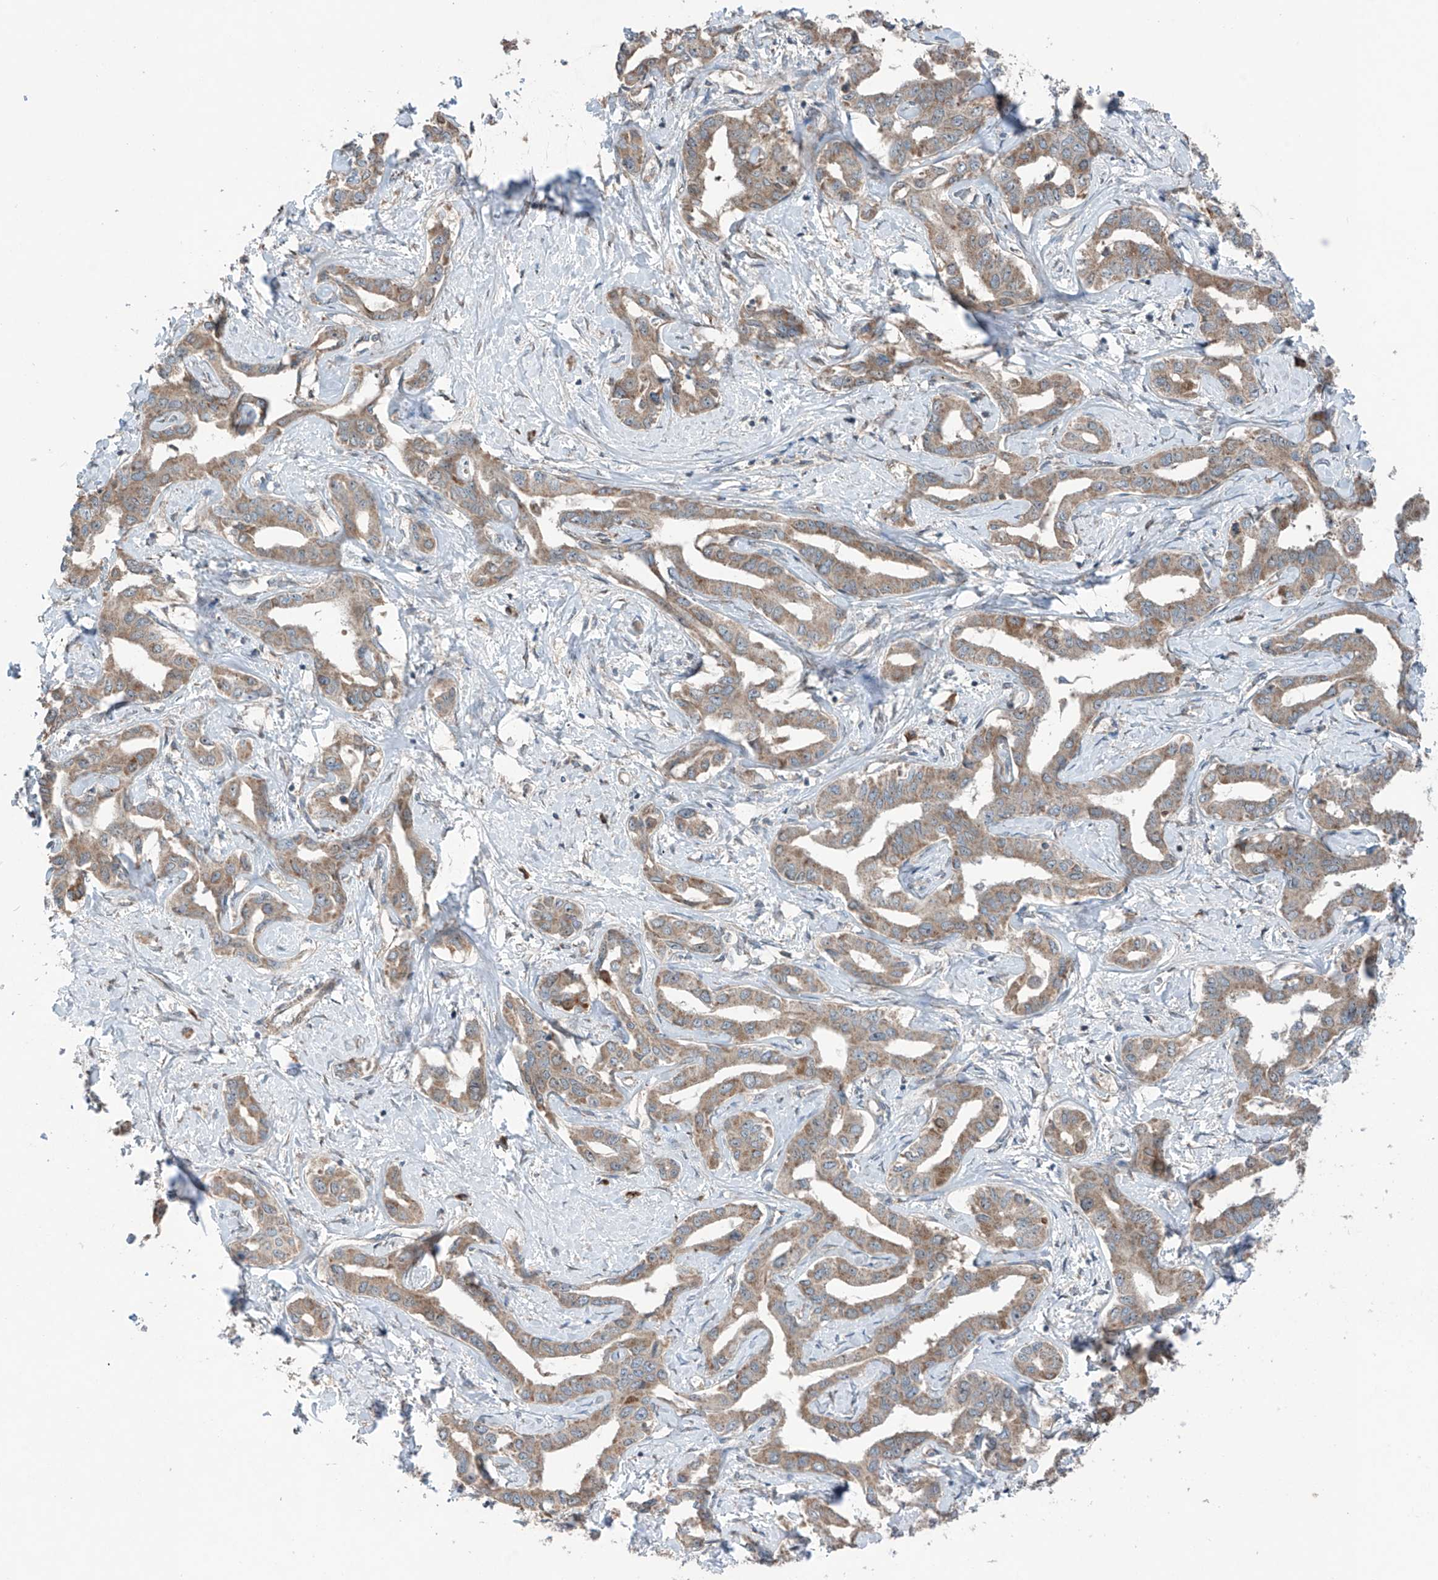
{"staining": {"intensity": "weak", "quantity": ">75%", "location": "cytoplasmic/membranous"}, "tissue": "liver cancer", "cell_type": "Tumor cells", "image_type": "cancer", "snomed": [{"axis": "morphology", "description": "Cholangiocarcinoma"}, {"axis": "topography", "description": "Liver"}], "caption": "Tumor cells exhibit weak cytoplasmic/membranous expression in about >75% of cells in liver cholangiocarcinoma.", "gene": "SAMD3", "patient": {"sex": "male", "age": 59}}